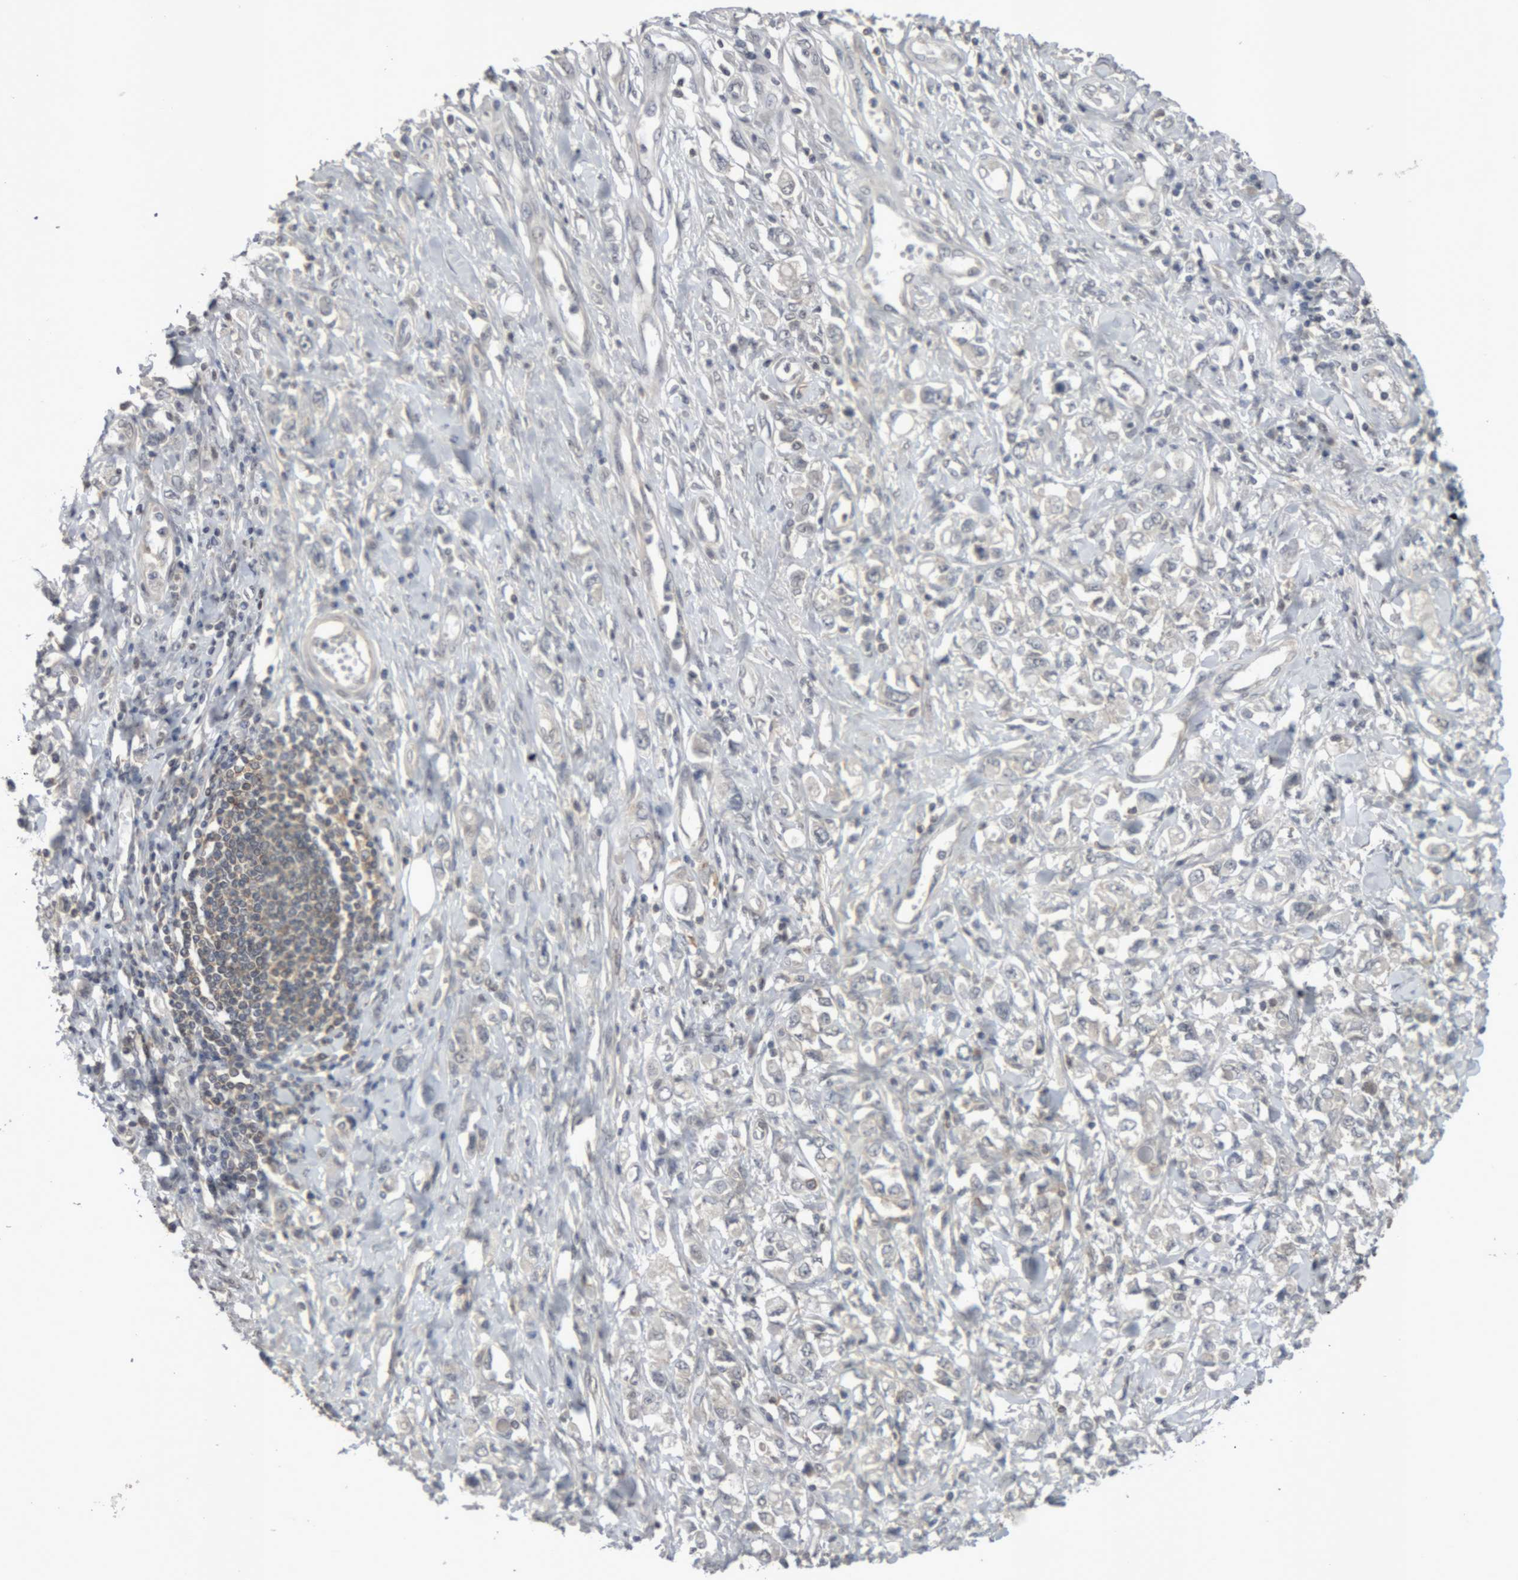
{"staining": {"intensity": "negative", "quantity": "none", "location": "none"}, "tissue": "stomach cancer", "cell_type": "Tumor cells", "image_type": "cancer", "snomed": [{"axis": "morphology", "description": "Adenocarcinoma, NOS"}, {"axis": "topography", "description": "Stomach"}], "caption": "Protein analysis of stomach adenocarcinoma demonstrates no significant staining in tumor cells. (DAB immunohistochemistry visualized using brightfield microscopy, high magnification).", "gene": "NFATC2", "patient": {"sex": "female", "age": 76}}